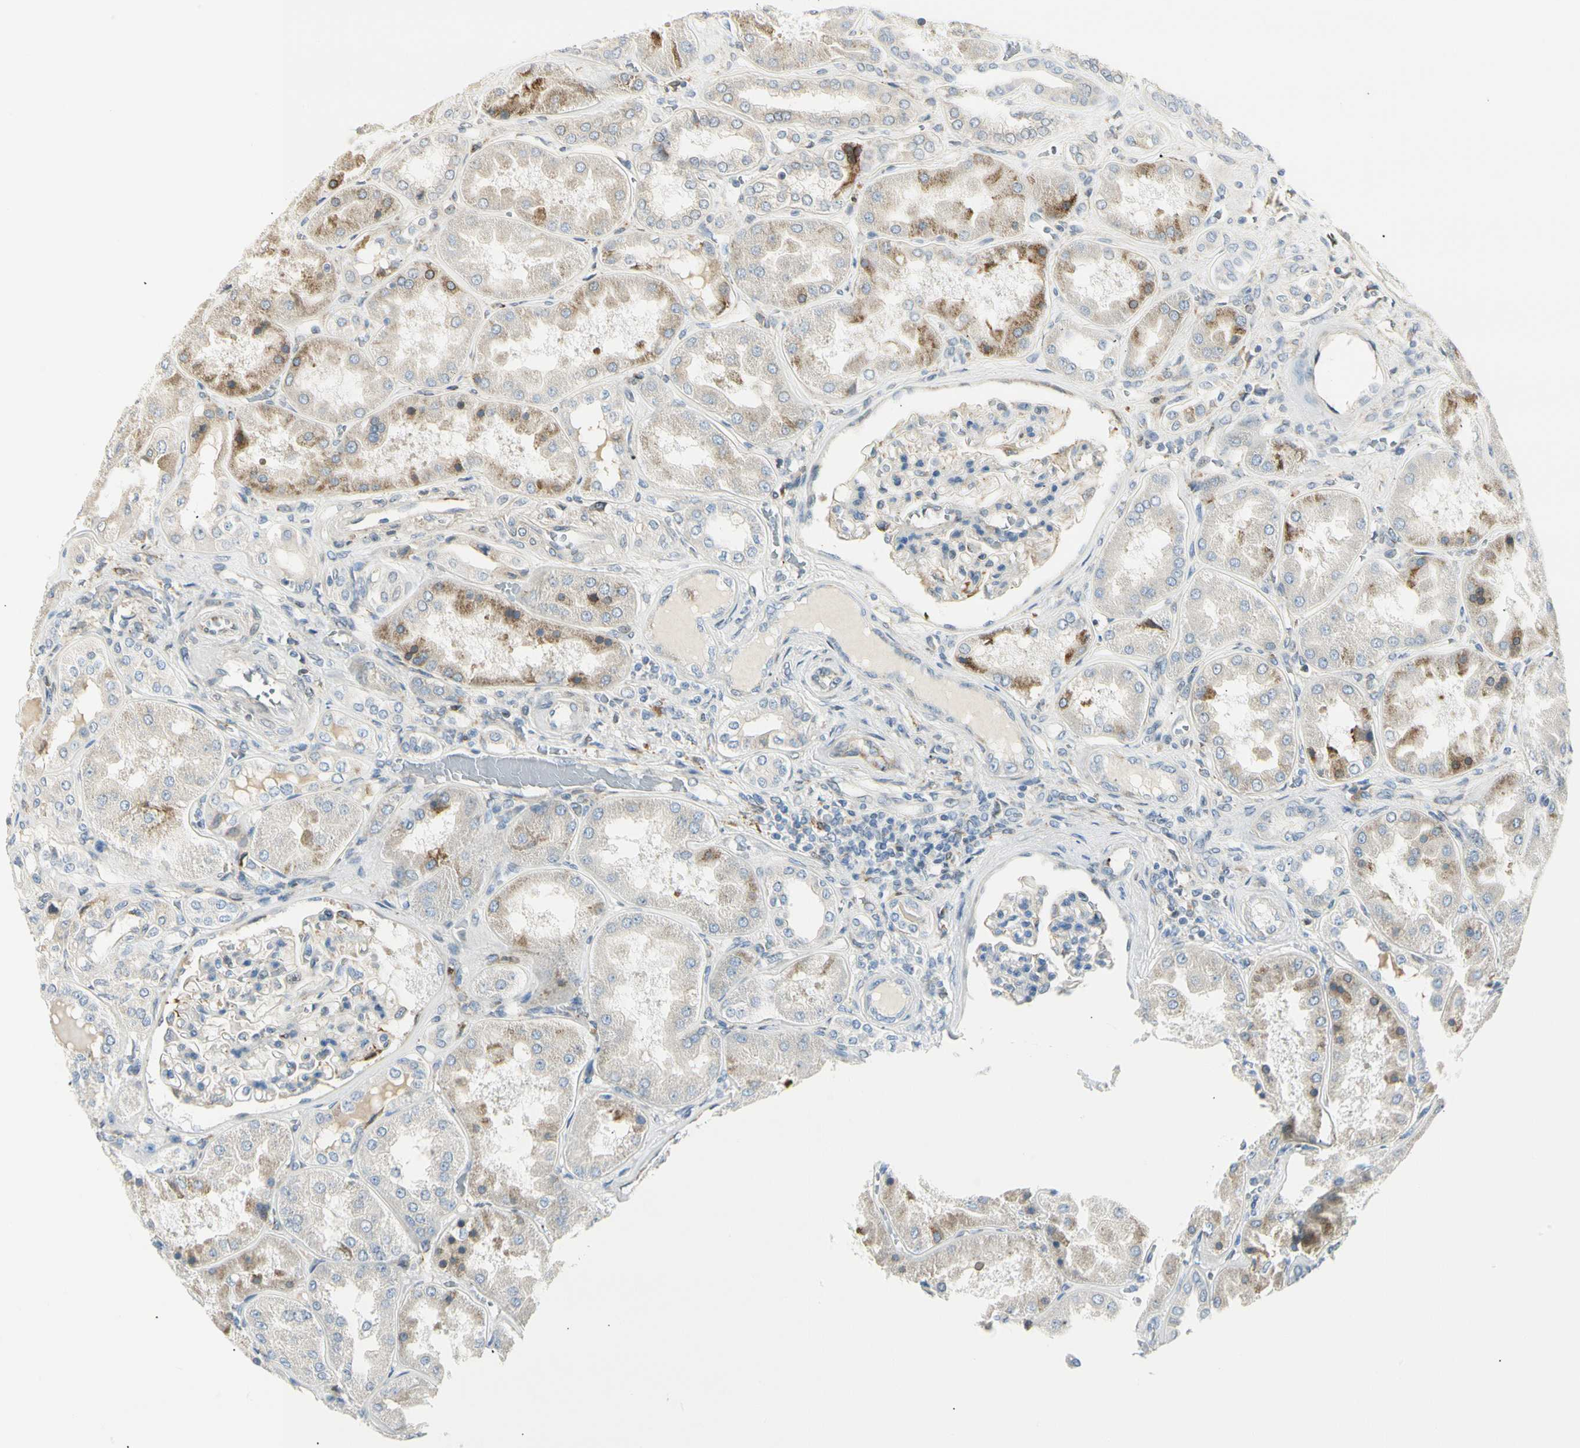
{"staining": {"intensity": "negative", "quantity": "none", "location": "none"}, "tissue": "kidney", "cell_type": "Cells in glomeruli", "image_type": "normal", "snomed": [{"axis": "morphology", "description": "Normal tissue, NOS"}, {"axis": "topography", "description": "Kidney"}], "caption": "Immunohistochemistry of unremarkable human kidney reveals no staining in cells in glomeruli.", "gene": "TNFSF11", "patient": {"sex": "female", "age": 56}}